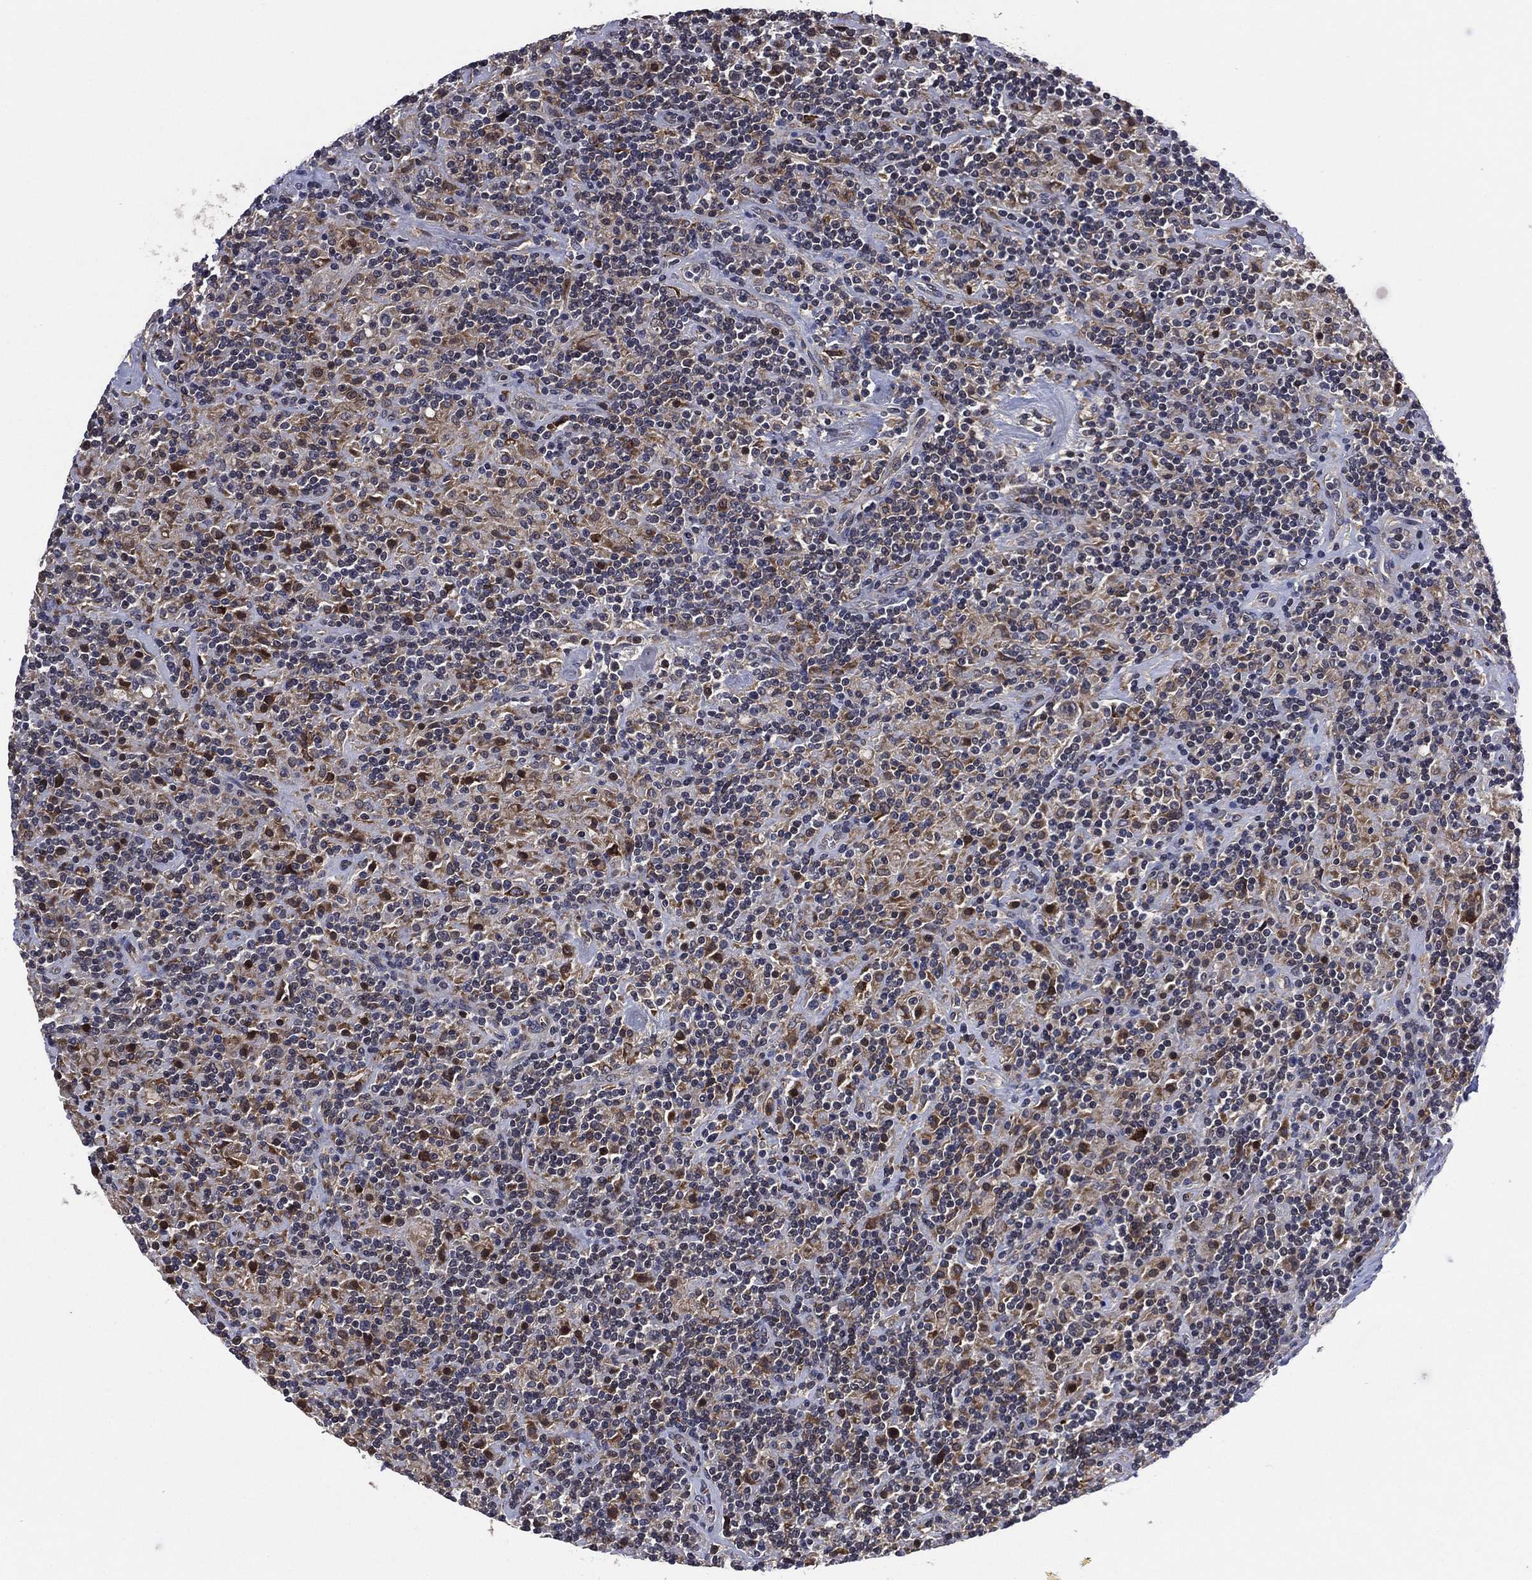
{"staining": {"intensity": "negative", "quantity": "none", "location": "none"}, "tissue": "lymphoma", "cell_type": "Tumor cells", "image_type": "cancer", "snomed": [{"axis": "morphology", "description": "Hodgkin's disease, NOS"}, {"axis": "topography", "description": "Lymph node"}], "caption": "A photomicrograph of human Hodgkin's disease is negative for staining in tumor cells.", "gene": "SELENOO", "patient": {"sex": "male", "age": 70}}